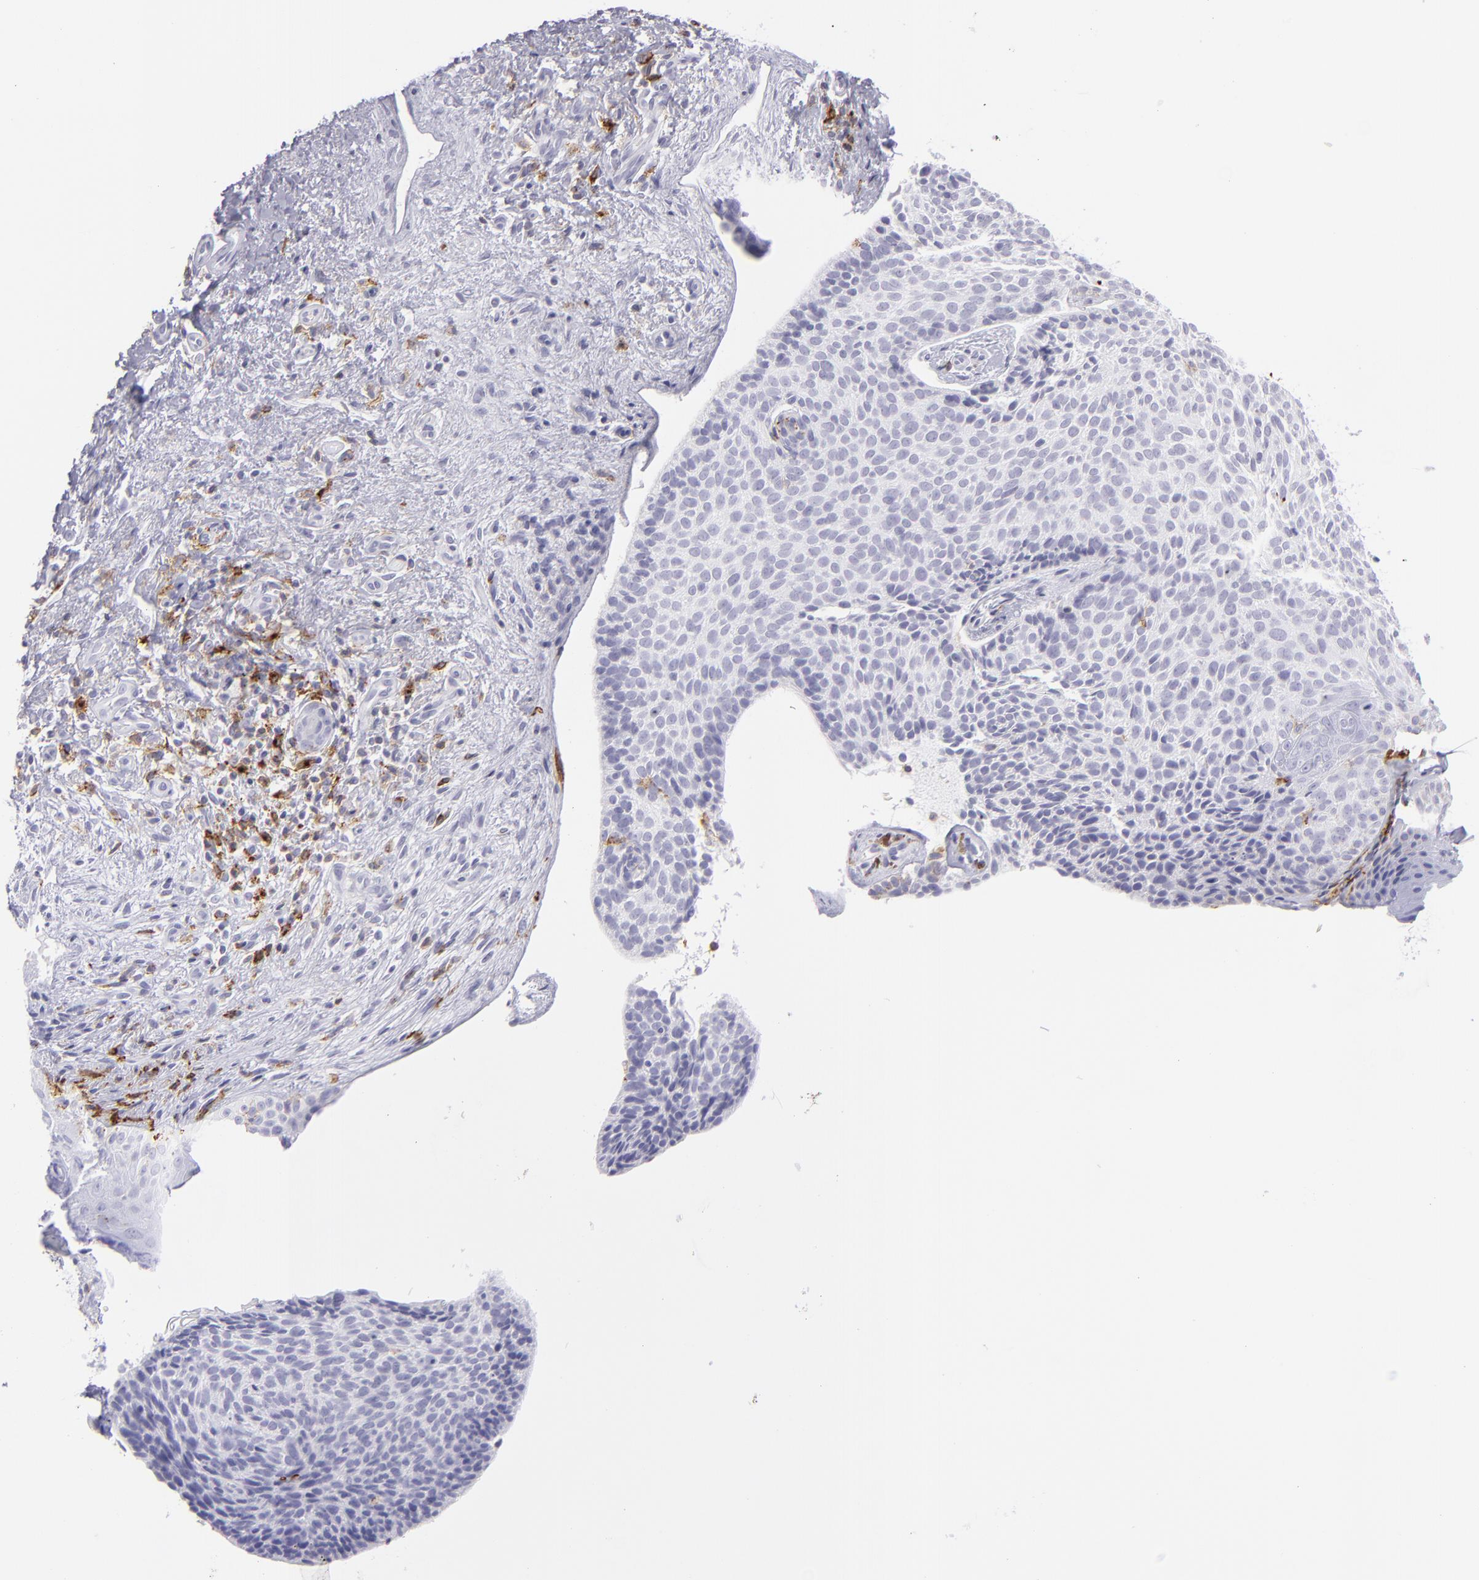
{"staining": {"intensity": "negative", "quantity": "none", "location": "none"}, "tissue": "skin cancer", "cell_type": "Tumor cells", "image_type": "cancer", "snomed": [{"axis": "morphology", "description": "Basal cell carcinoma"}, {"axis": "topography", "description": "Skin"}], "caption": "Immunohistochemistry histopathology image of neoplastic tissue: human skin cancer (basal cell carcinoma) stained with DAB (3,3'-diaminobenzidine) exhibits no significant protein expression in tumor cells. The staining is performed using DAB brown chromogen with nuclei counter-stained in using hematoxylin.", "gene": "SELPLG", "patient": {"sex": "female", "age": 78}}